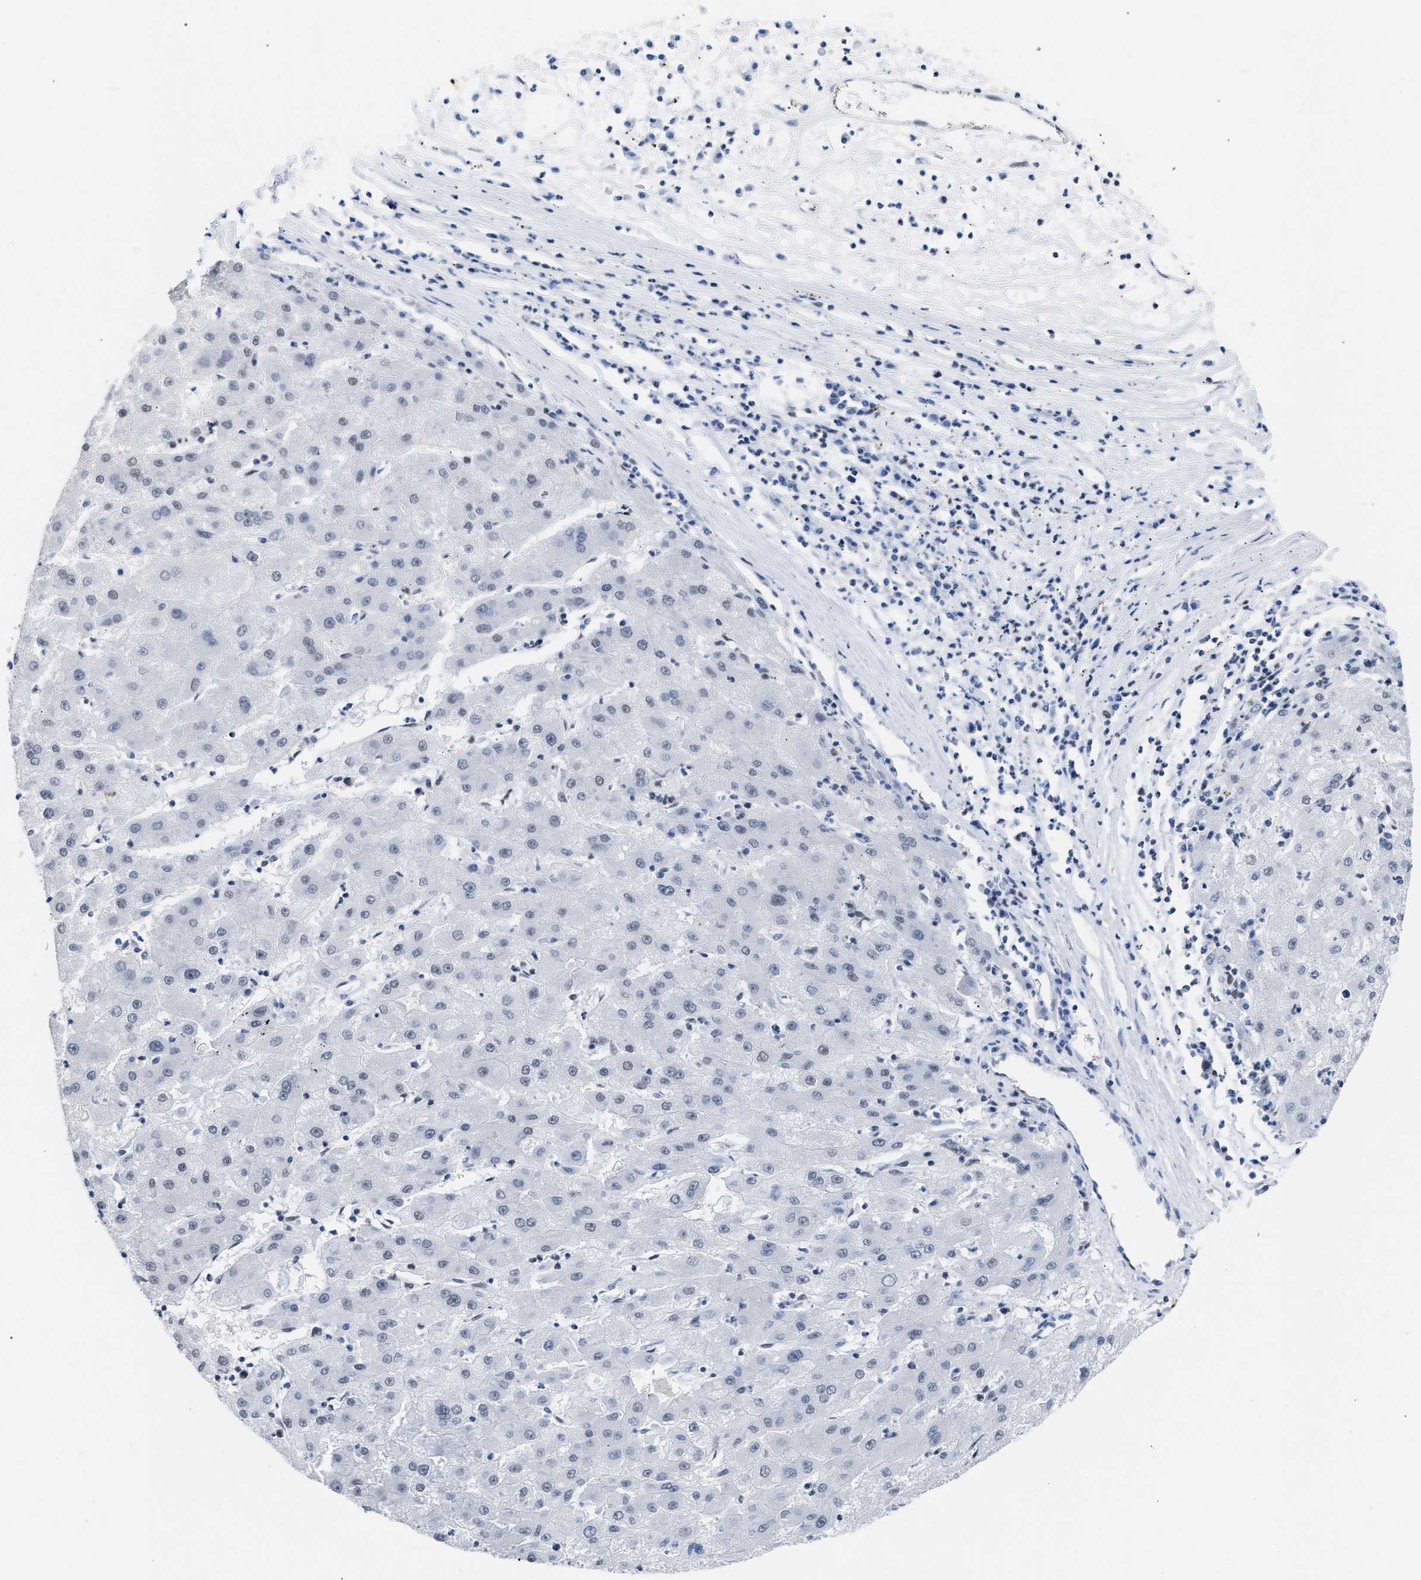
{"staining": {"intensity": "negative", "quantity": "none", "location": "none"}, "tissue": "liver cancer", "cell_type": "Tumor cells", "image_type": "cancer", "snomed": [{"axis": "morphology", "description": "Carcinoma, Hepatocellular, NOS"}, {"axis": "topography", "description": "Liver"}], "caption": "Histopathology image shows no protein expression in tumor cells of liver hepatocellular carcinoma tissue. The staining is performed using DAB brown chromogen with nuclei counter-stained in using hematoxylin.", "gene": "CCAR2", "patient": {"sex": "male", "age": 72}}